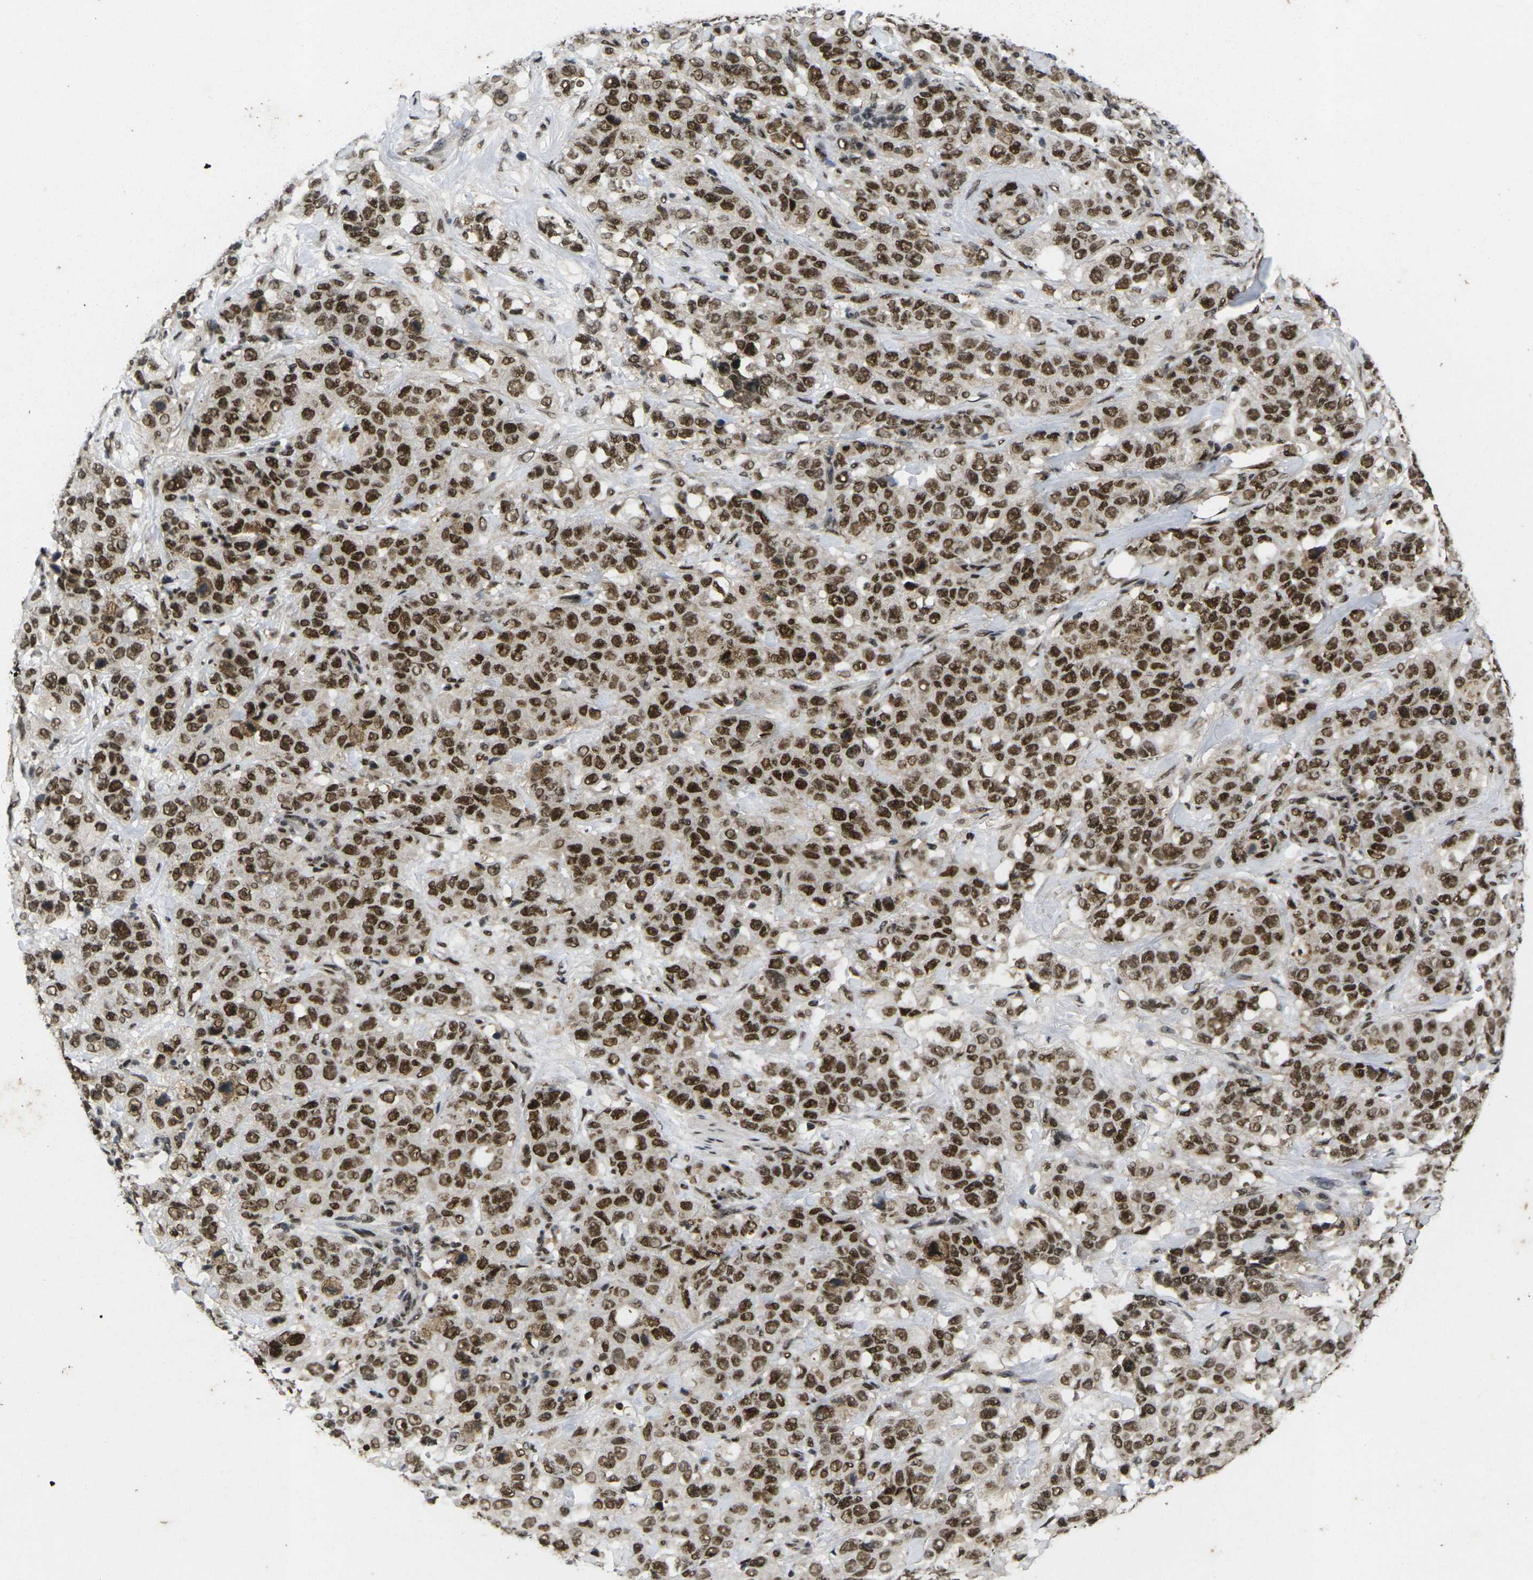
{"staining": {"intensity": "strong", "quantity": ">75%", "location": "nuclear"}, "tissue": "stomach cancer", "cell_type": "Tumor cells", "image_type": "cancer", "snomed": [{"axis": "morphology", "description": "Adenocarcinoma, NOS"}, {"axis": "topography", "description": "Stomach"}], "caption": "IHC of stomach cancer (adenocarcinoma) shows high levels of strong nuclear positivity in about >75% of tumor cells.", "gene": "GTF2E1", "patient": {"sex": "male", "age": 48}}